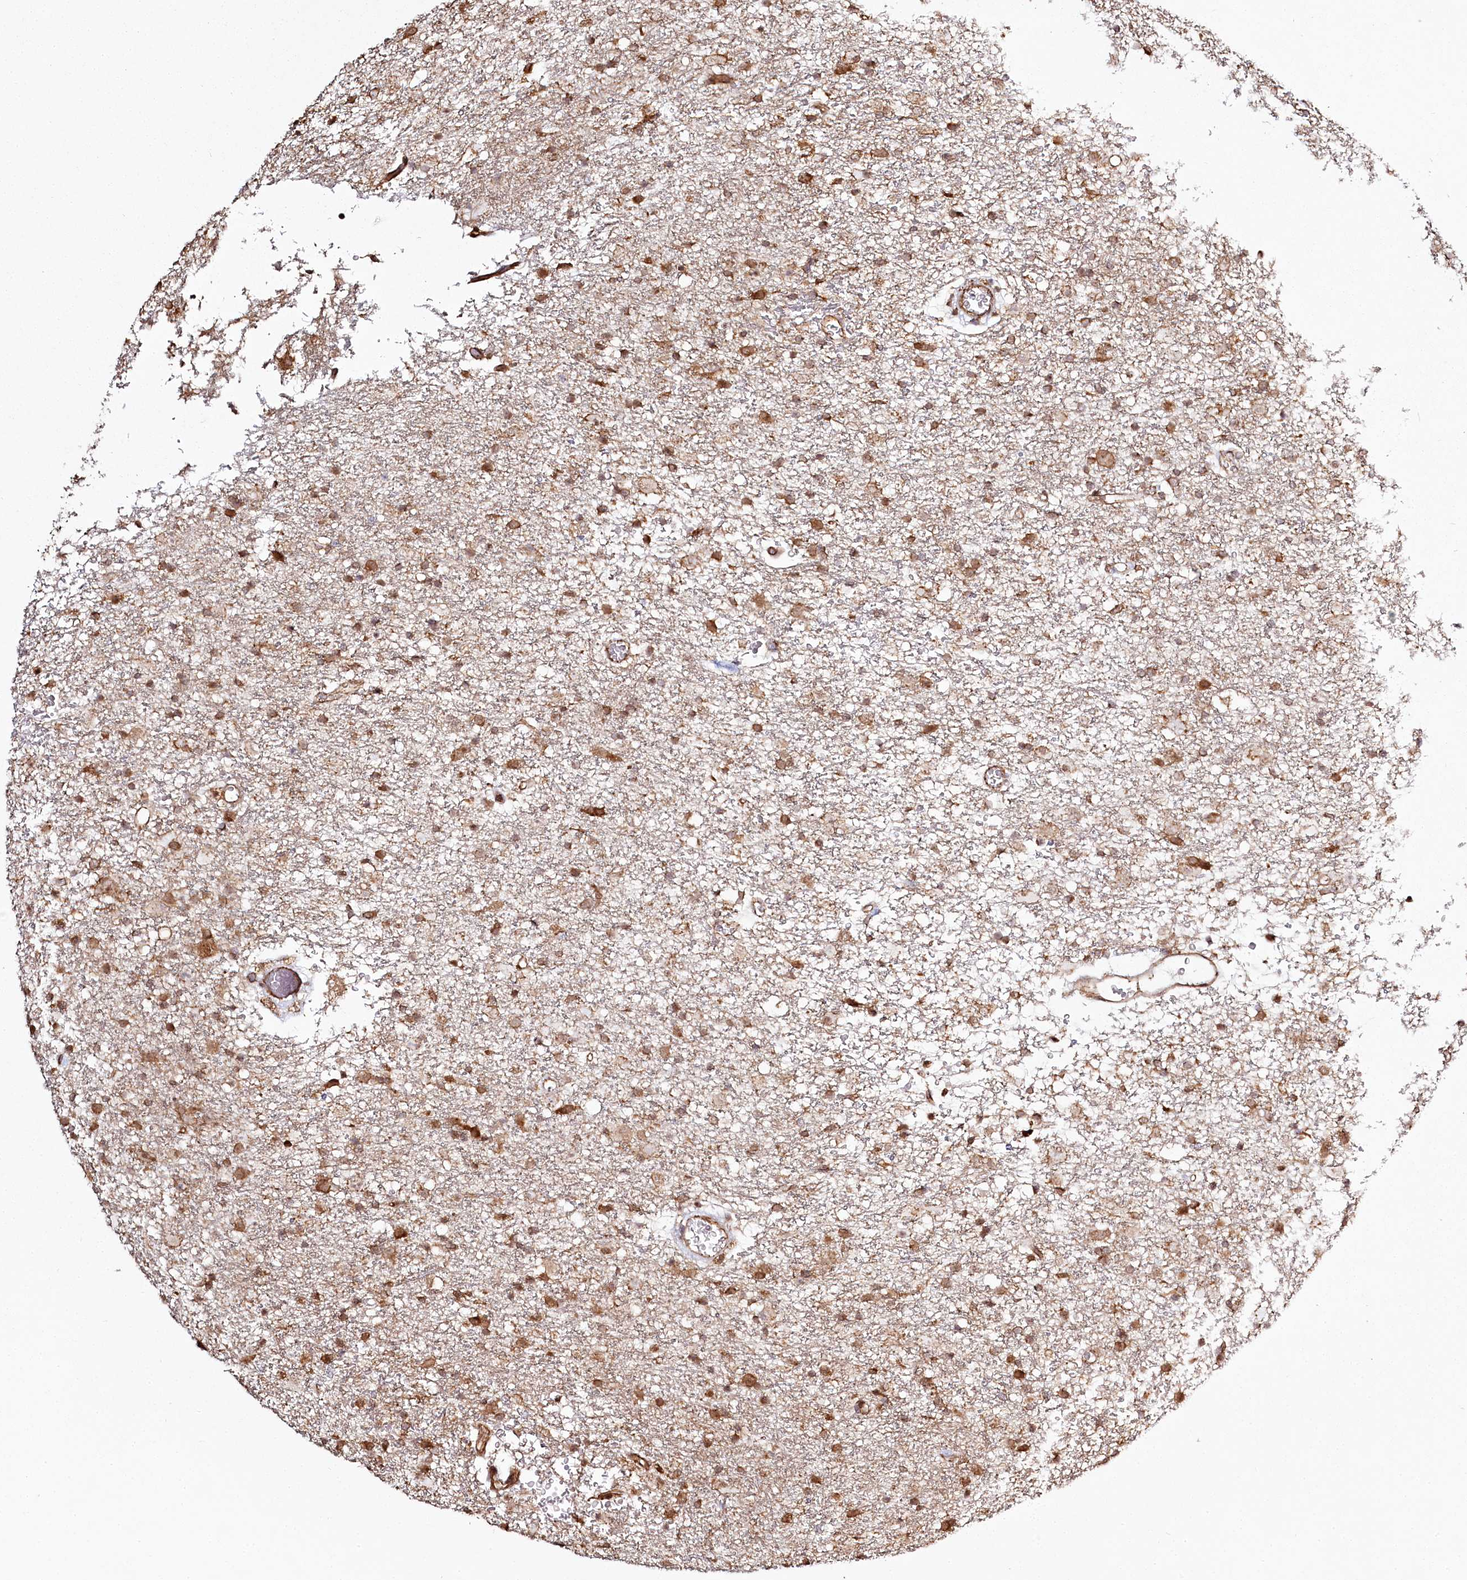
{"staining": {"intensity": "moderate", "quantity": ">75%", "location": "cytoplasmic/membranous,nuclear"}, "tissue": "glioma", "cell_type": "Tumor cells", "image_type": "cancer", "snomed": [{"axis": "morphology", "description": "Glioma, malignant, Low grade"}, {"axis": "topography", "description": "Brain"}], "caption": "Malignant glioma (low-grade) stained with a protein marker displays moderate staining in tumor cells.", "gene": "FAM13A", "patient": {"sex": "male", "age": 65}}